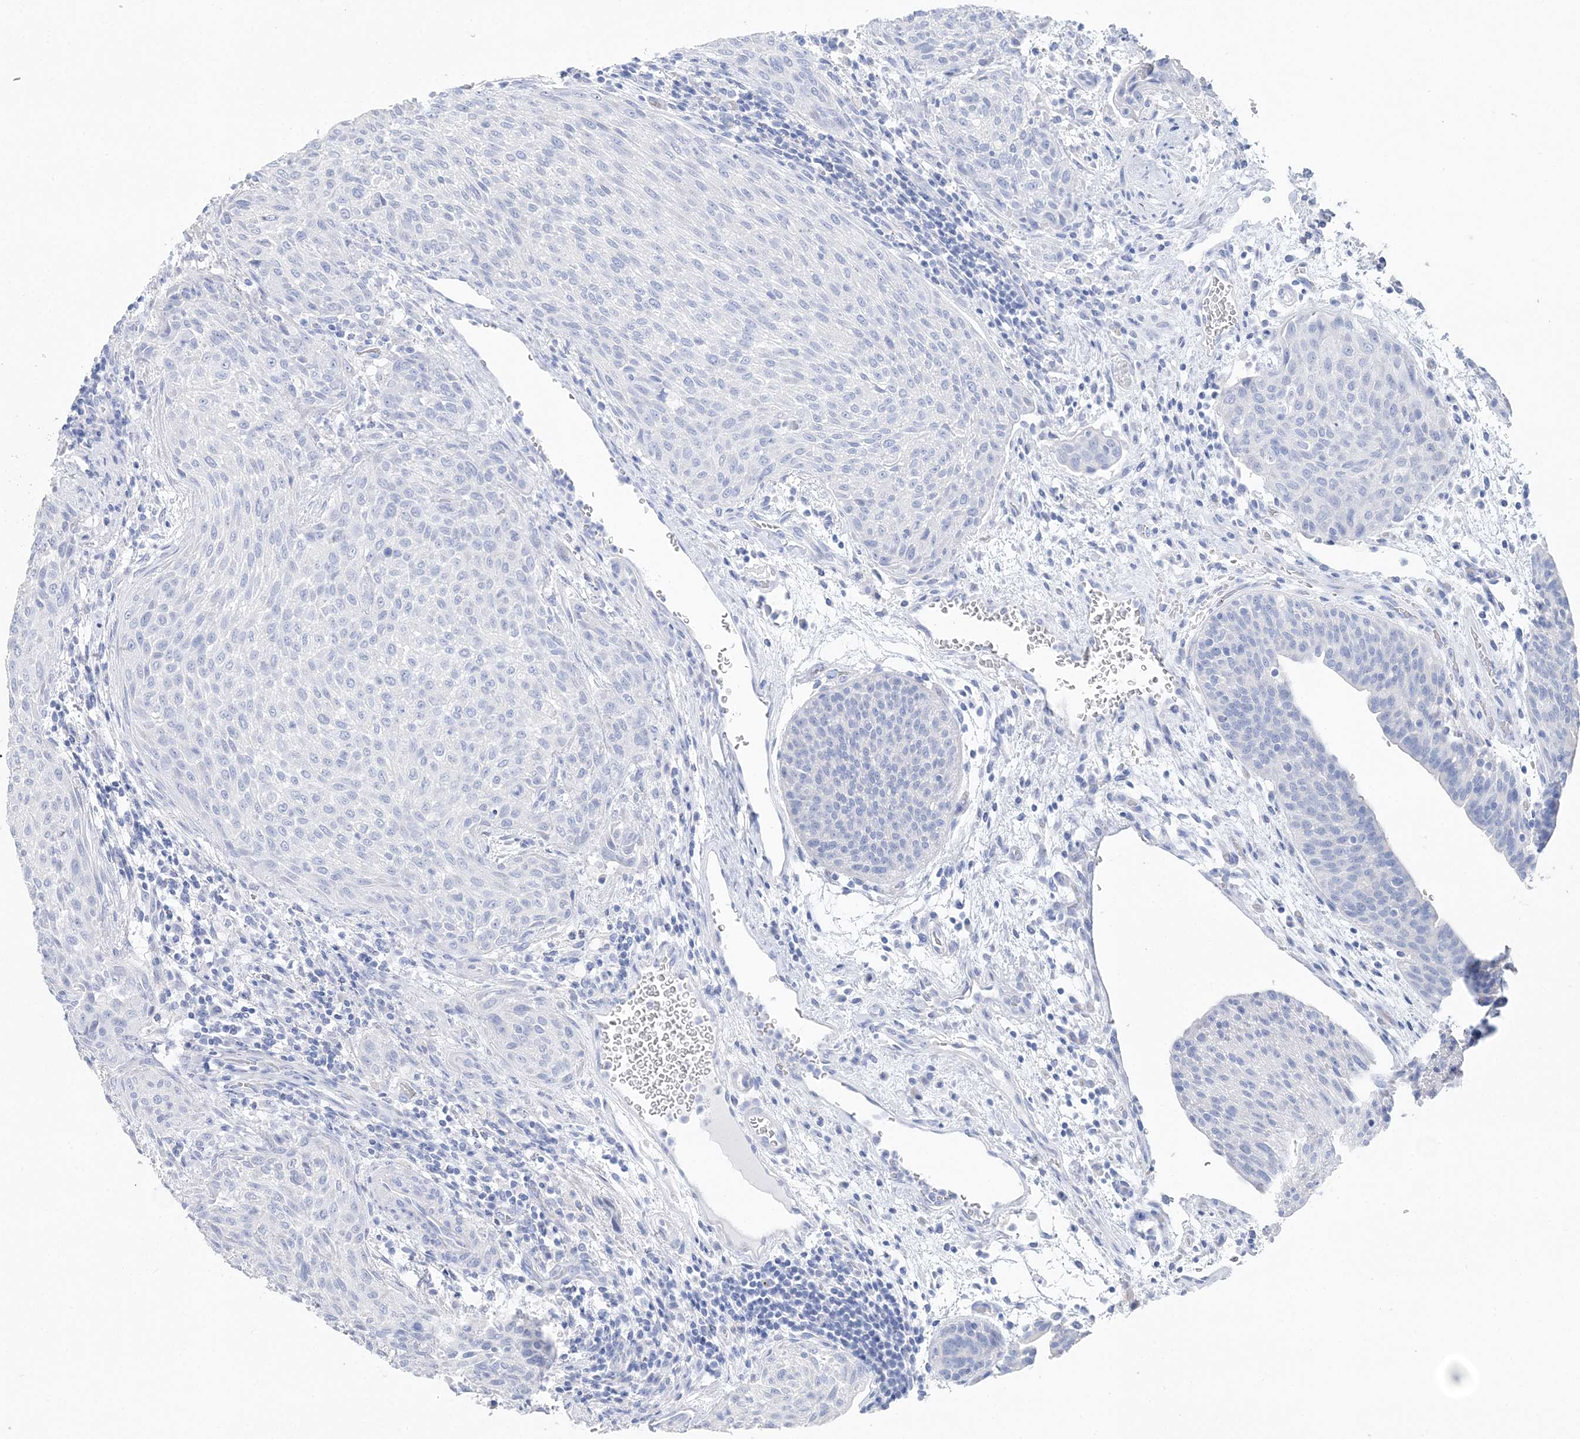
{"staining": {"intensity": "negative", "quantity": "none", "location": "none"}, "tissue": "urothelial cancer", "cell_type": "Tumor cells", "image_type": "cancer", "snomed": [{"axis": "morphology", "description": "Urothelial carcinoma, High grade"}, {"axis": "topography", "description": "Urinary bladder"}], "caption": "IHC photomicrograph of urothelial cancer stained for a protein (brown), which demonstrates no staining in tumor cells.", "gene": "TSPYL6", "patient": {"sex": "male", "age": 35}}